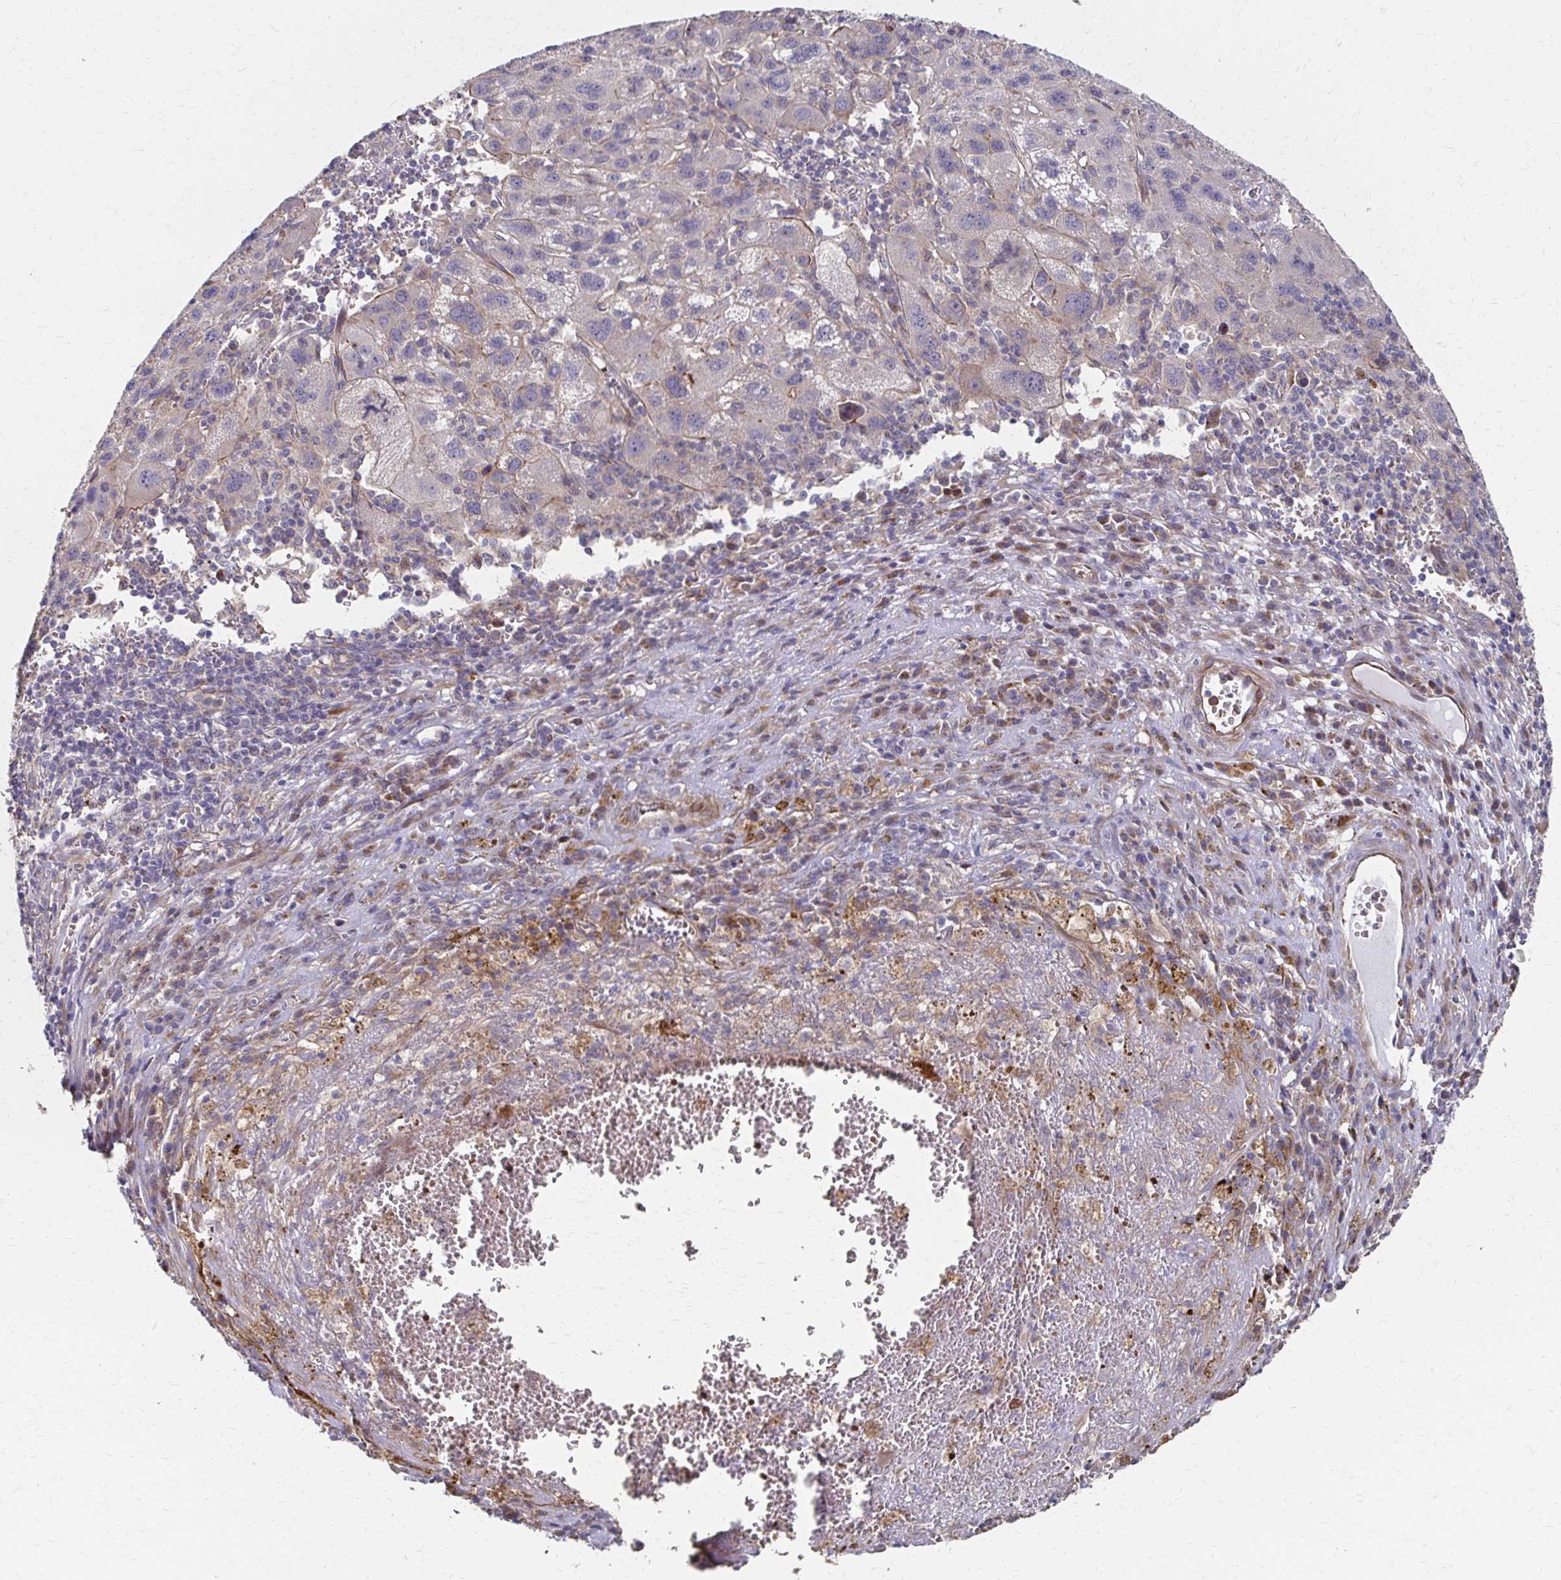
{"staining": {"intensity": "weak", "quantity": "<25%", "location": "cytoplasmic/membranous"}, "tissue": "liver cancer", "cell_type": "Tumor cells", "image_type": "cancer", "snomed": [{"axis": "morphology", "description": "Carcinoma, Hepatocellular, NOS"}, {"axis": "topography", "description": "Liver"}], "caption": "Image shows no significant protein staining in tumor cells of liver cancer (hepatocellular carcinoma).", "gene": "SKA2", "patient": {"sex": "female", "age": 77}}